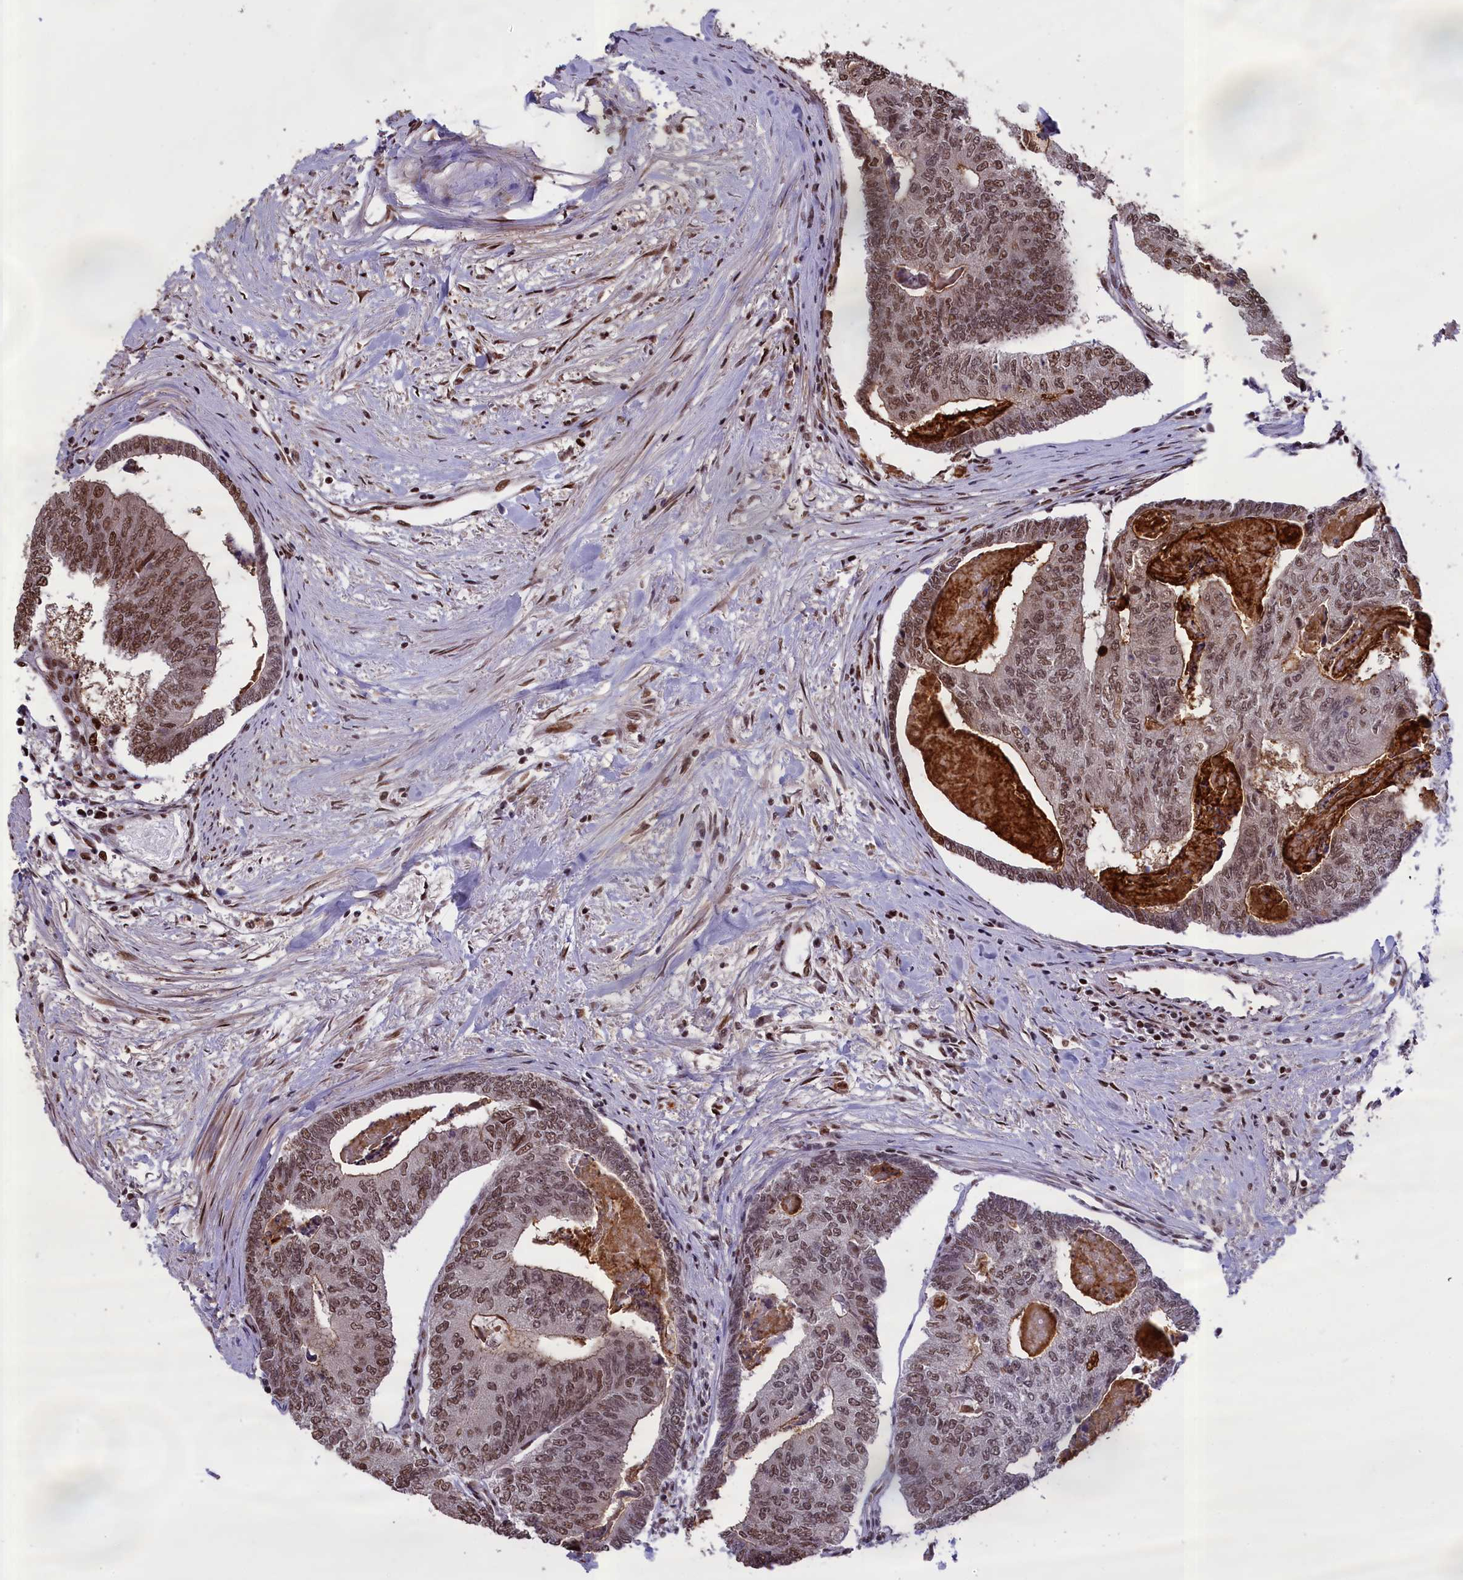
{"staining": {"intensity": "moderate", "quantity": ">75%", "location": "nuclear"}, "tissue": "colorectal cancer", "cell_type": "Tumor cells", "image_type": "cancer", "snomed": [{"axis": "morphology", "description": "Adenocarcinoma, NOS"}, {"axis": "topography", "description": "Colon"}], "caption": "Immunohistochemical staining of human colorectal cancer shows medium levels of moderate nuclear expression in approximately >75% of tumor cells. Nuclei are stained in blue.", "gene": "RELB", "patient": {"sex": "female", "age": 67}}